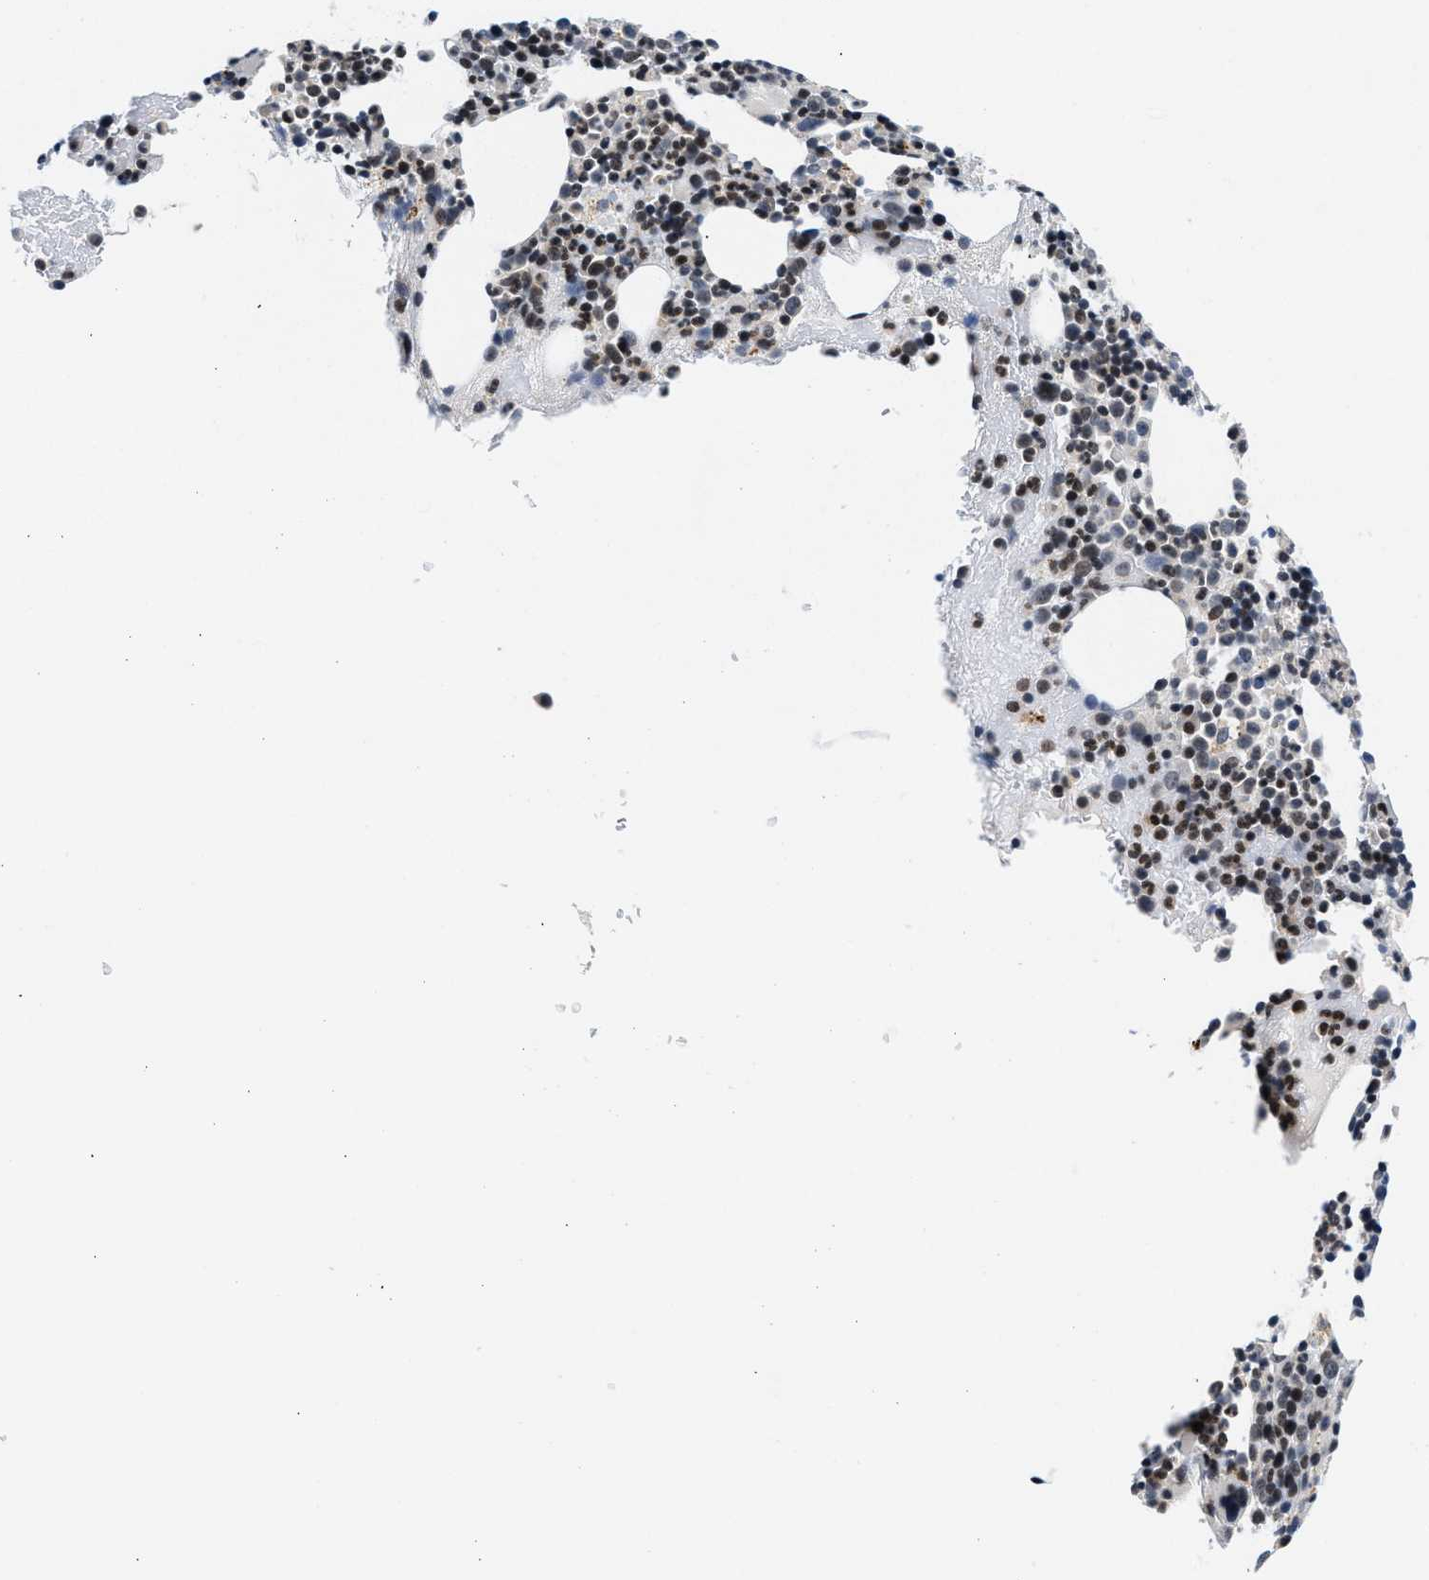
{"staining": {"intensity": "negative", "quantity": "none", "location": "none"}, "tissue": "bone marrow", "cell_type": "Hematopoietic cells", "image_type": "normal", "snomed": [{"axis": "morphology", "description": "Normal tissue, NOS"}, {"axis": "morphology", "description": "Inflammation, NOS"}, {"axis": "topography", "description": "Bone marrow"}], "caption": "Immunohistochemistry (IHC) image of unremarkable bone marrow: human bone marrow stained with DAB displays no significant protein staining in hematopoietic cells. The staining was performed using DAB to visualize the protein expression in brown, while the nuclei were stained in blue with hematoxylin (Magnification: 20x).", "gene": "IKBKE", "patient": {"sex": "male", "age": 73}}